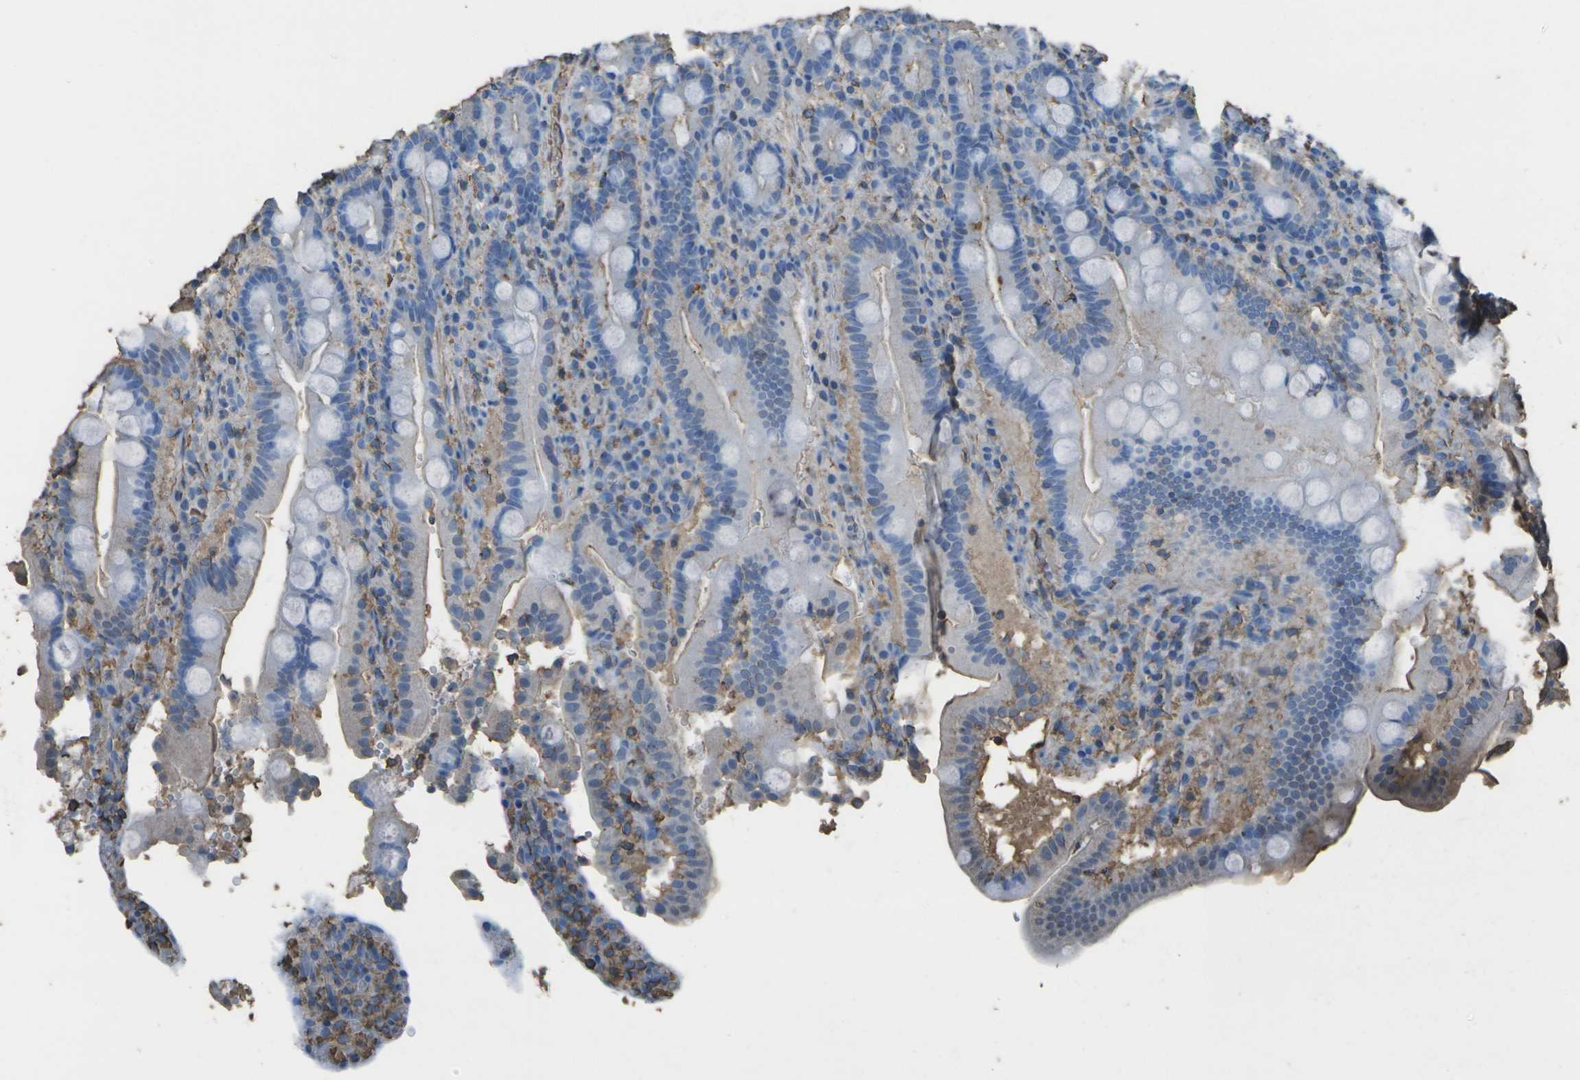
{"staining": {"intensity": "moderate", "quantity": "<25%", "location": "cytoplasmic/membranous"}, "tissue": "duodenum", "cell_type": "Glandular cells", "image_type": "normal", "snomed": [{"axis": "morphology", "description": "Normal tissue, NOS"}, {"axis": "topography", "description": "Small intestine, NOS"}], "caption": "High-power microscopy captured an immunohistochemistry photomicrograph of benign duodenum, revealing moderate cytoplasmic/membranous positivity in approximately <25% of glandular cells.", "gene": "CYP4F11", "patient": {"sex": "female", "age": 71}}